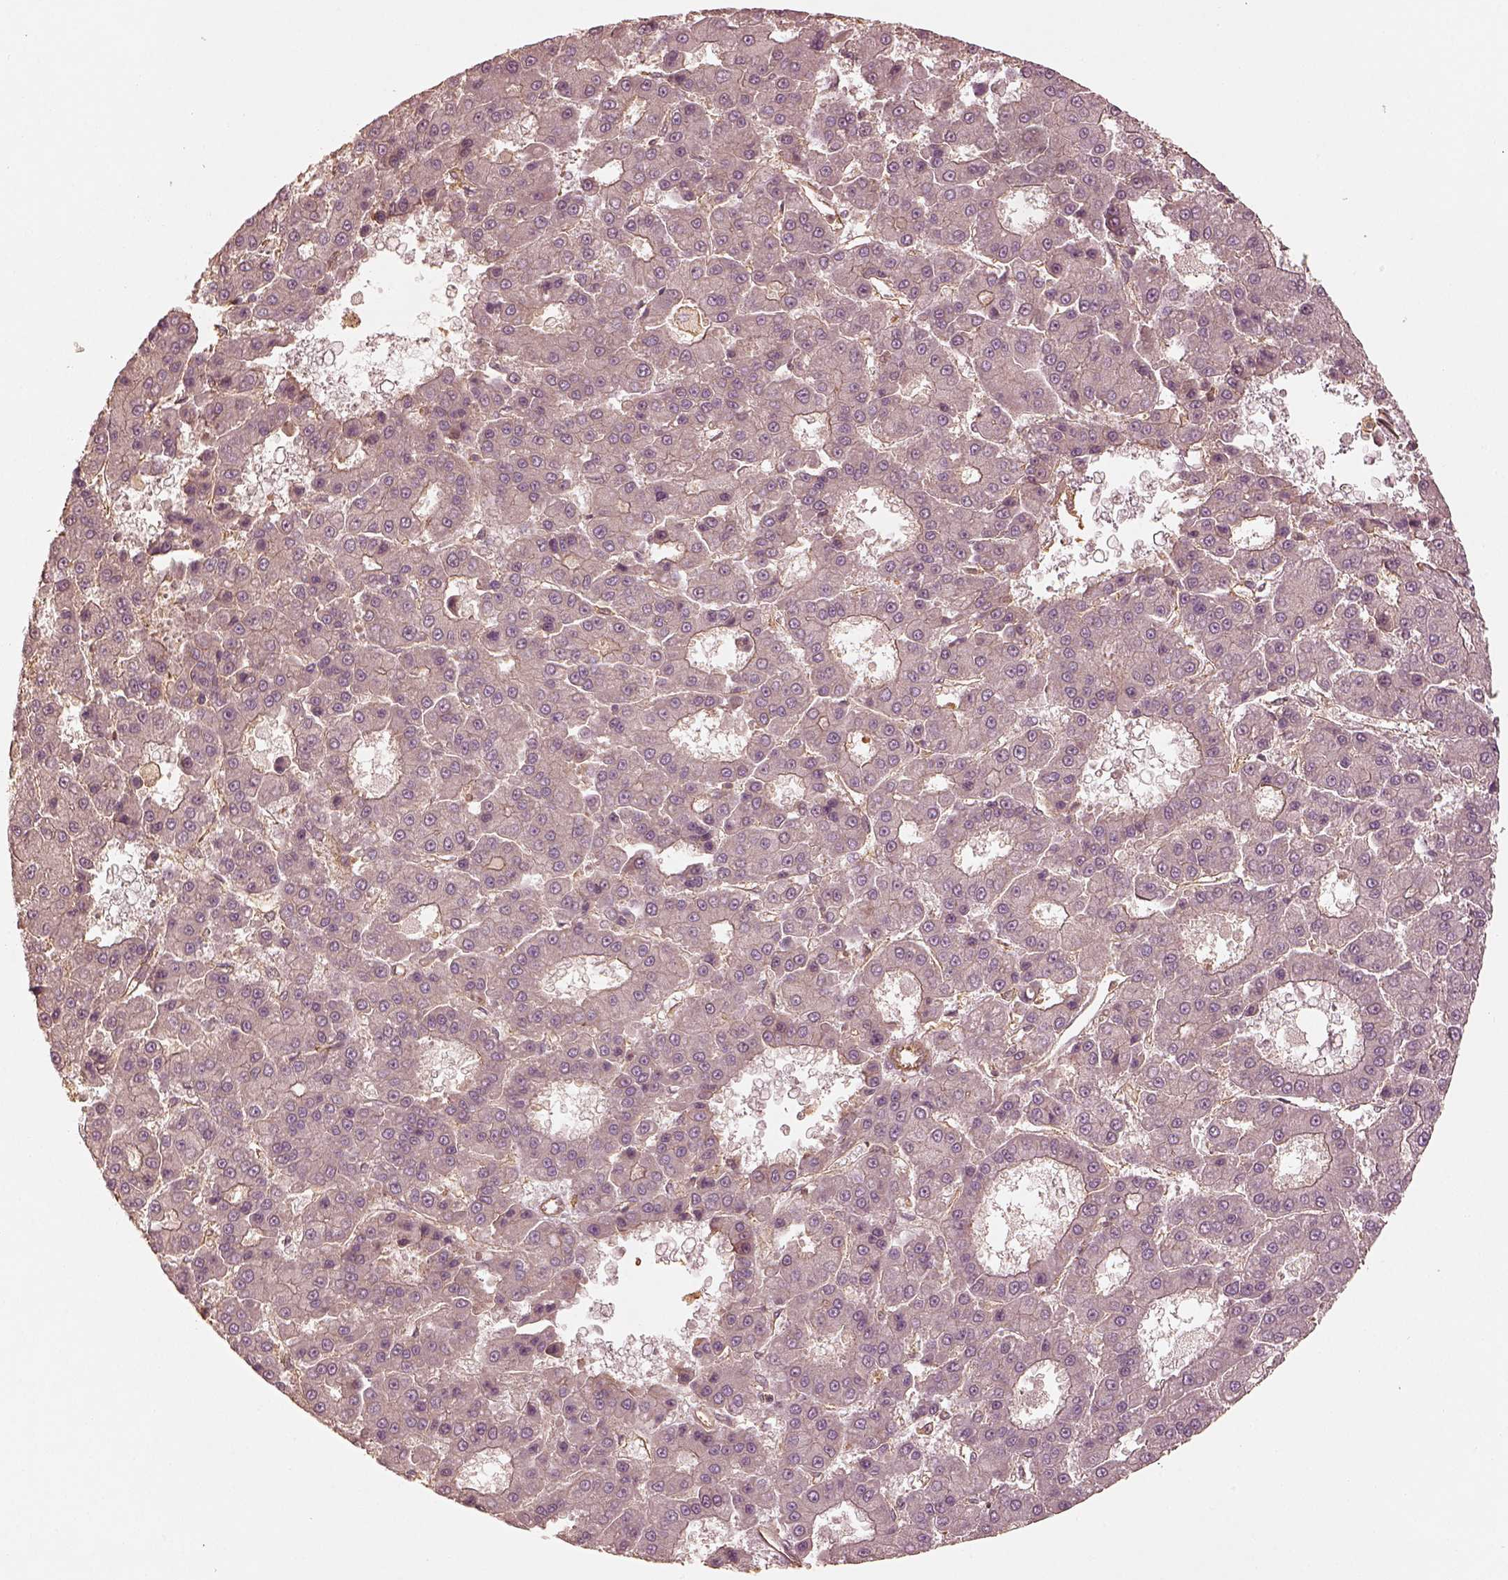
{"staining": {"intensity": "negative", "quantity": "none", "location": "none"}, "tissue": "liver cancer", "cell_type": "Tumor cells", "image_type": "cancer", "snomed": [{"axis": "morphology", "description": "Carcinoma, Hepatocellular, NOS"}, {"axis": "topography", "description": "Liver"}], "caption": "Liver cancer stained for a protein using immunohistochemistry (IHC) exhibits no positivity tumor cells.", "gene": "WDR7", "patient": {"sex": "male", "age": 70}}